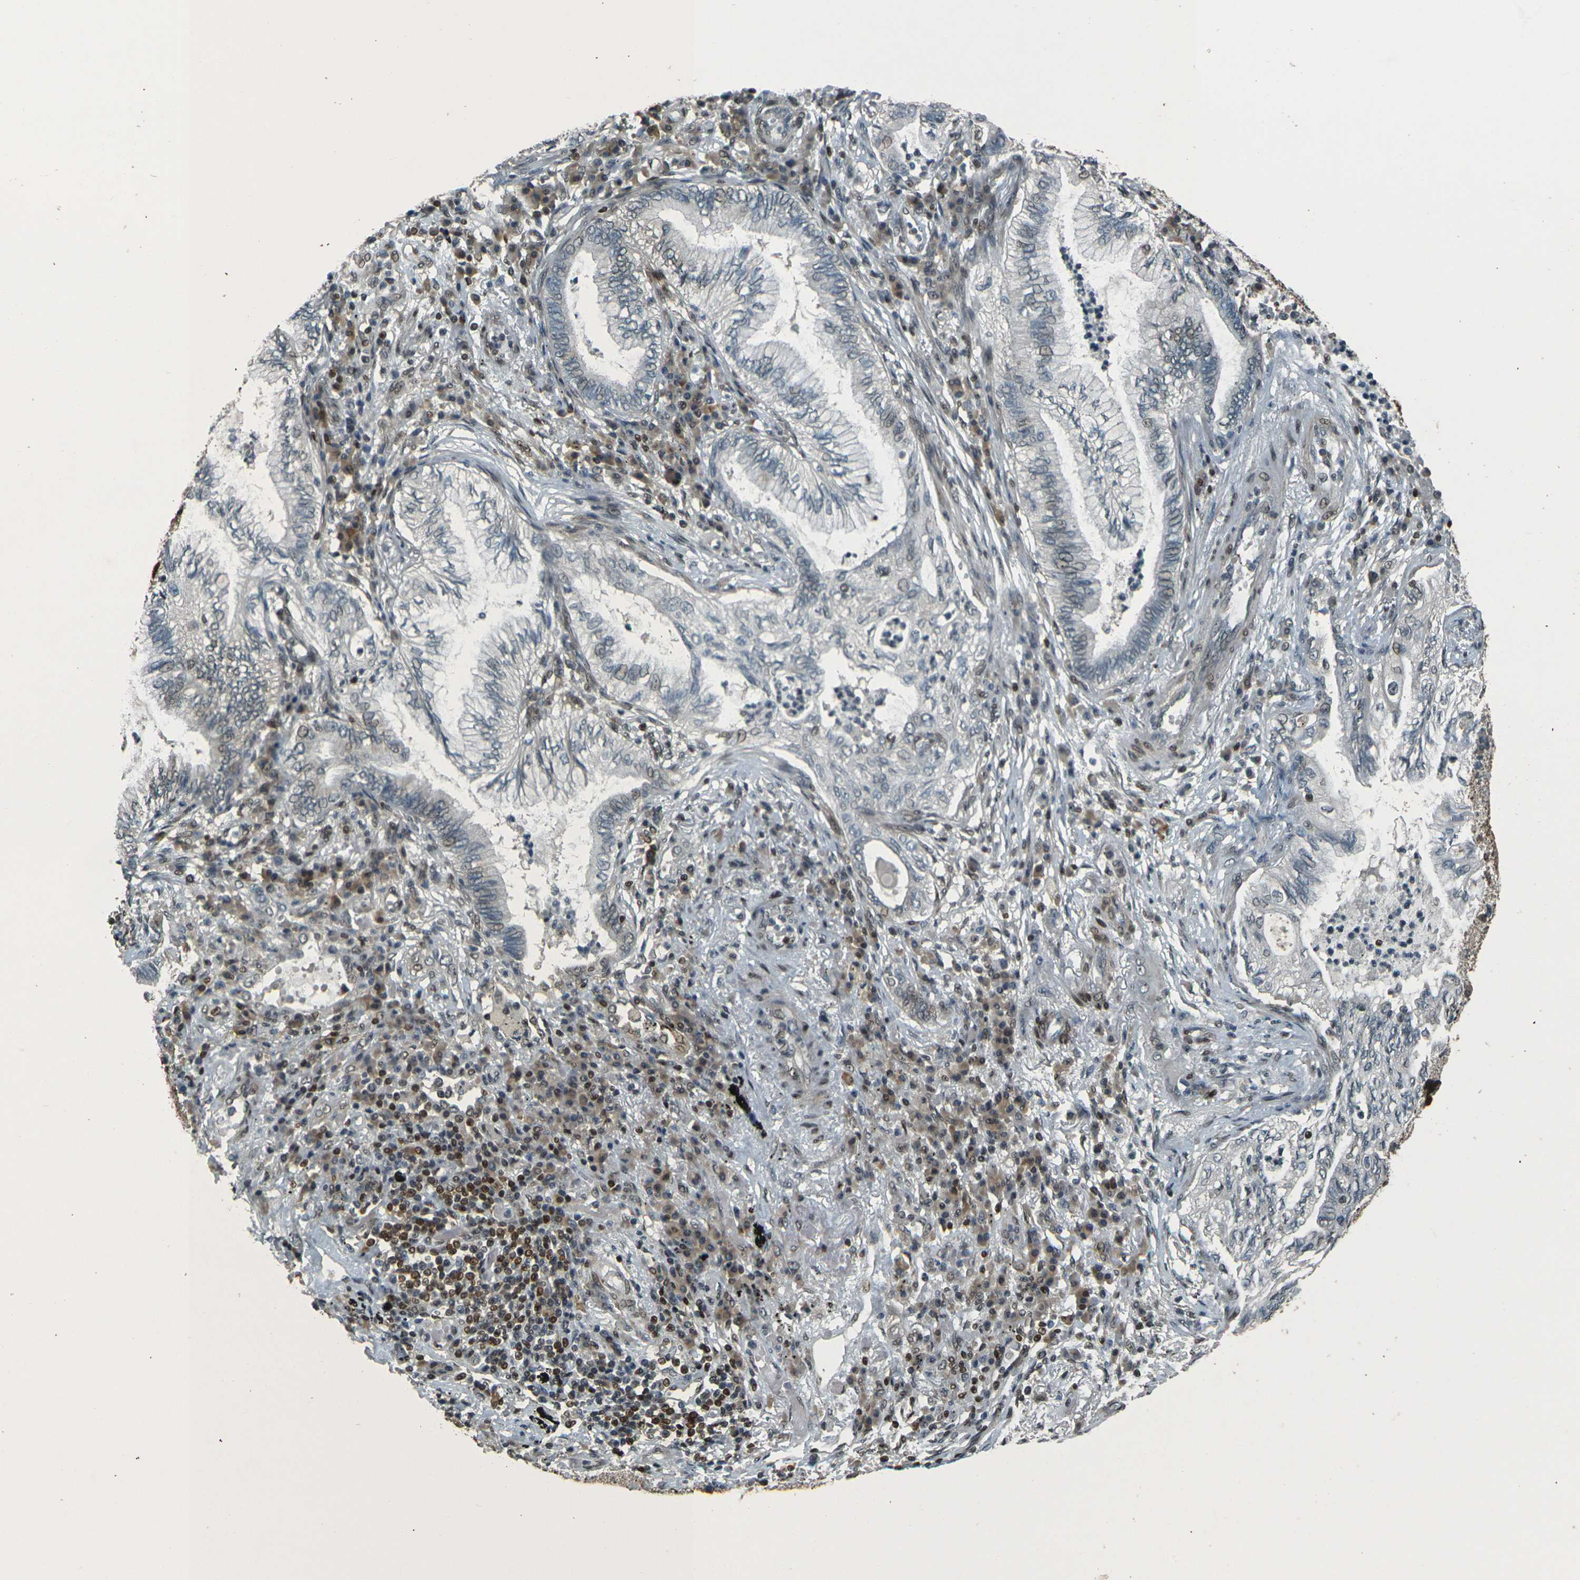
{"staining": {"intensity": "weak", "quantity": "<25%", "location": "nuclear"}, "tissue": "lung cancer", "cell_type": "Tumor cells", "image_type": "cancer", "snomed": [{"axis": "morphology", "description": "Normal tissue, NOS"}, {"axis": "morphology", "description": "Adenocarcinoma, NOS"}, {"axis": "topography", "description": "Bronchus"}, {"axis": "topography", "description": "Lung"}], "caption": "Photomicrograph shows no protein staining in tumor cells of lung cancer (adenocarcinoma) tissue.", "gene": "NHEJ1", "patient": {"sex": "female", "age": 70}}